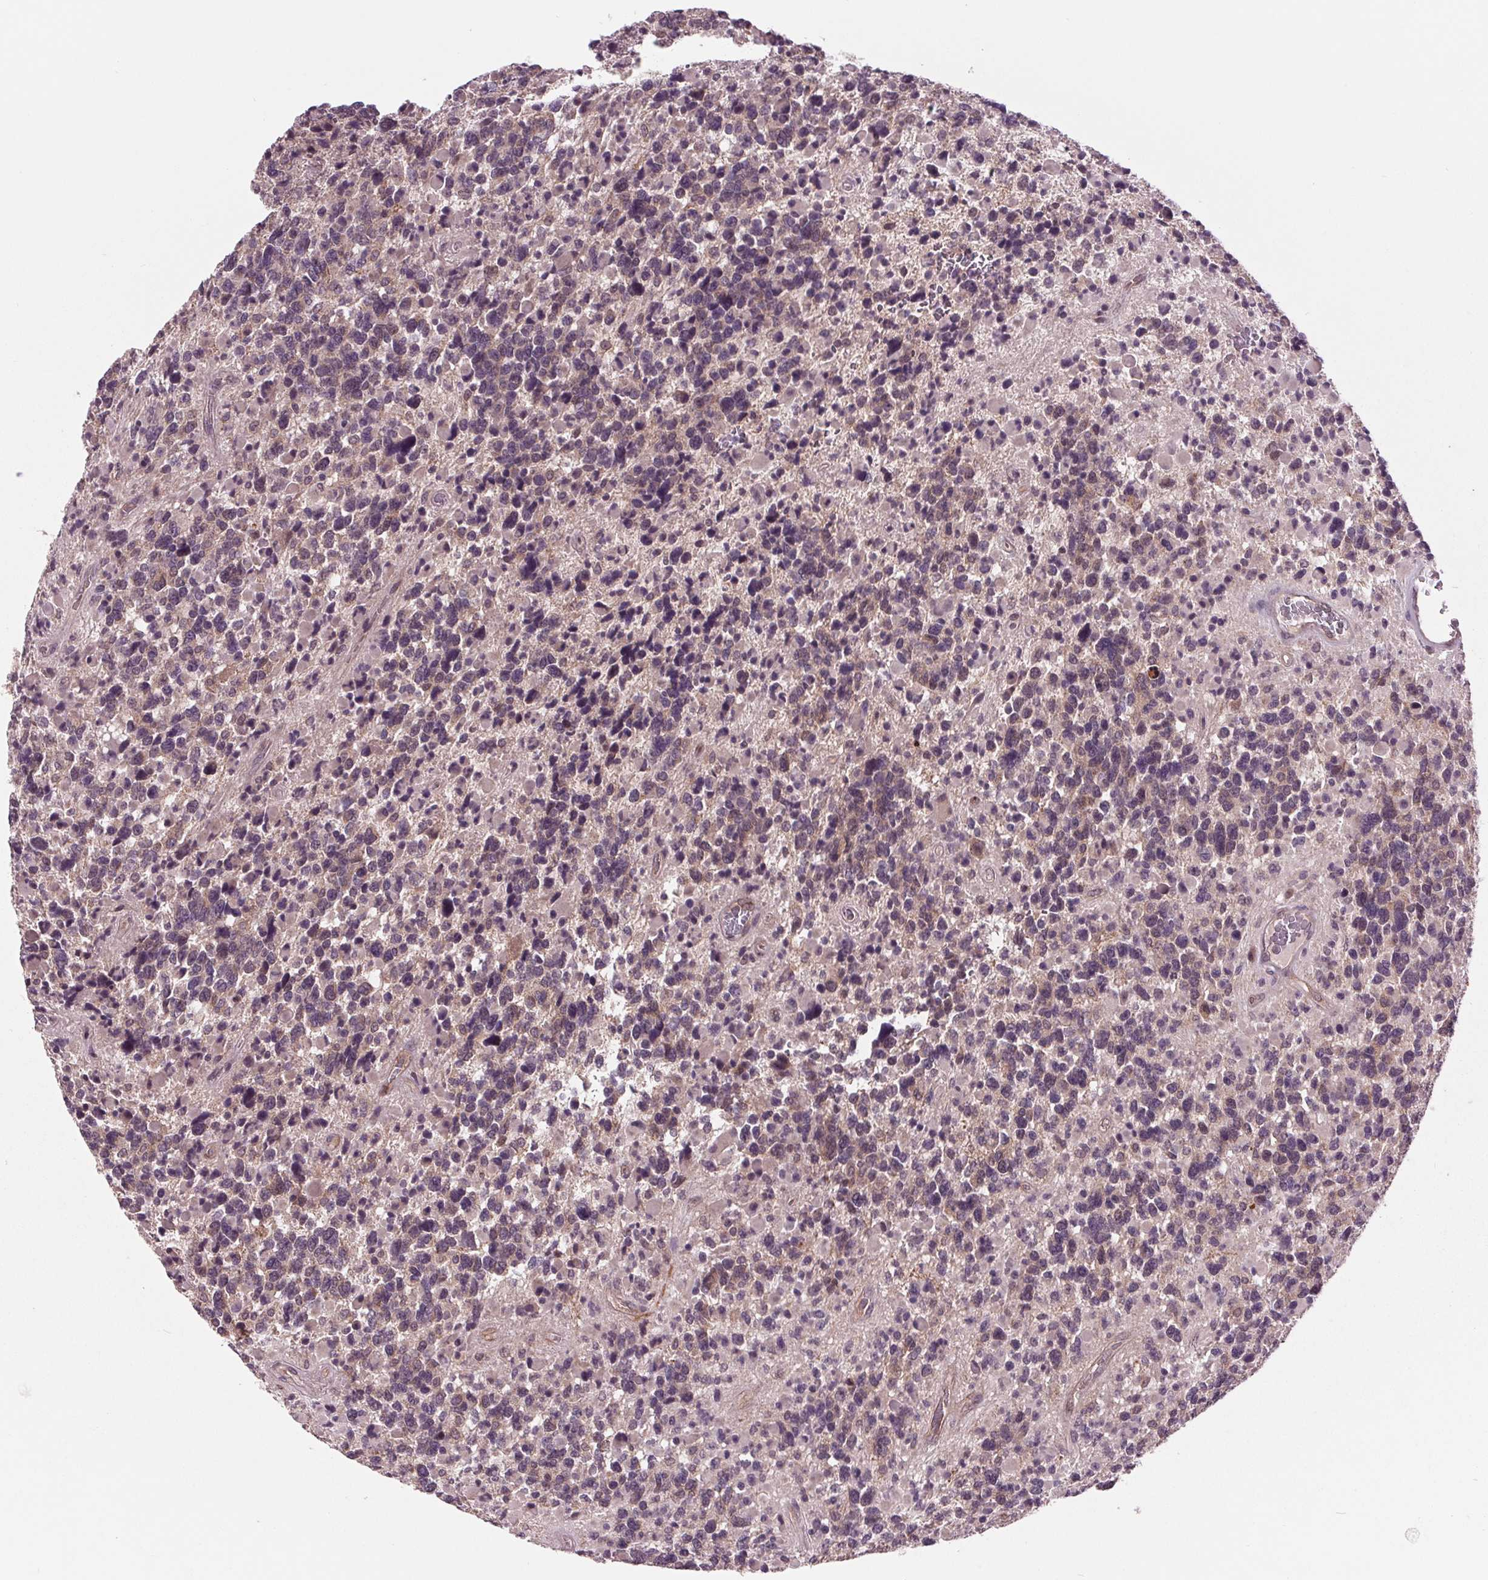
{"staining": {"intensity": "negative", "quantity": "none", "location": "none"}, "tissue": "glioma", "cell_type": "Tumor cells", "image_type": "cancer", "snomed": [{"axis": "morphology", "description": "Glioma, malignant, High grade"}, {"axis": "topography", "description": "Brain"}], "caption": "Histopathology image shows no significant protein staining in tumor cells of glioma.", "gene": "MAPK8", "patient": {"sex": "female", "age": 40}}